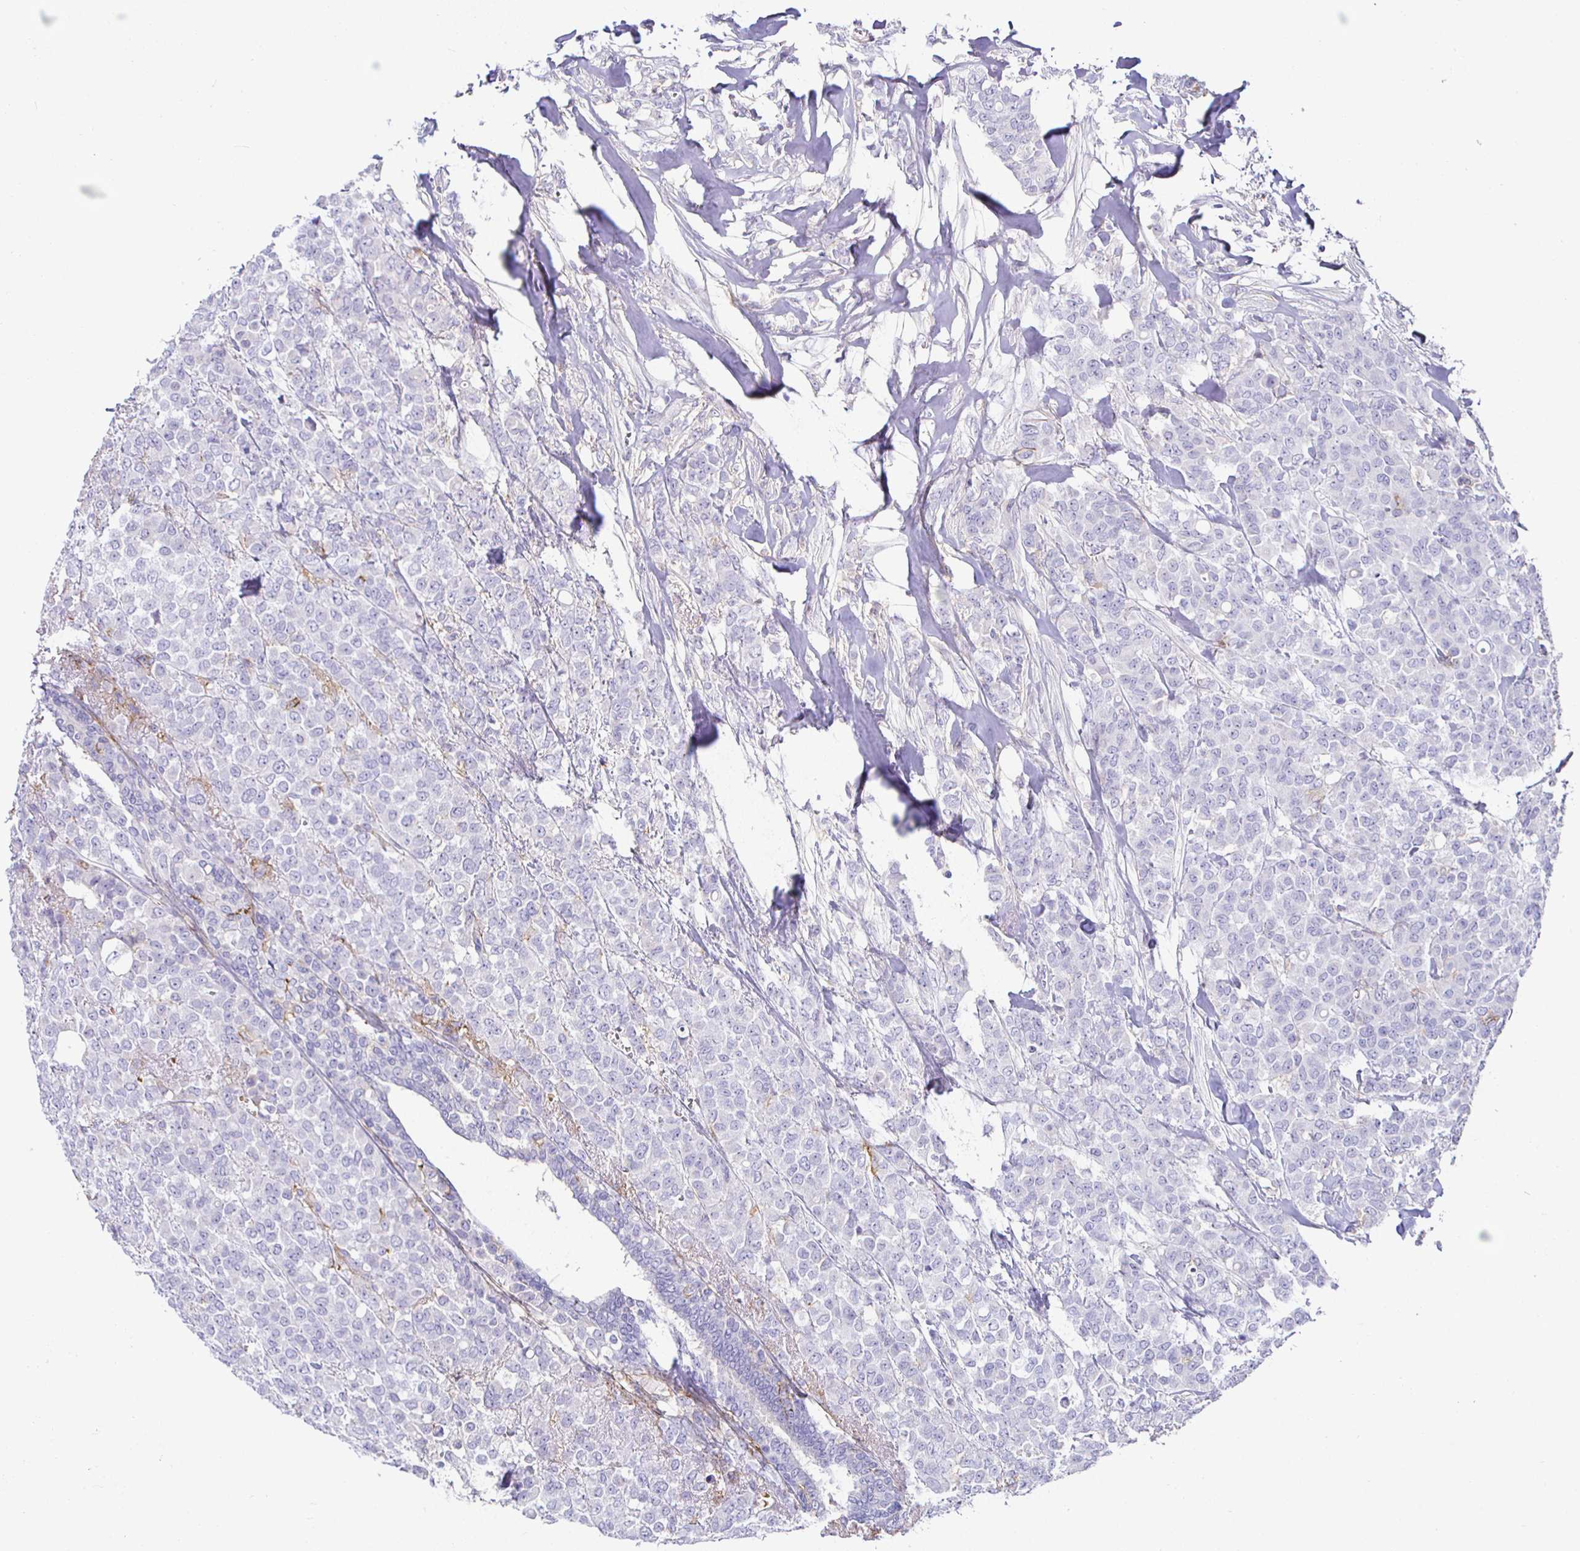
{"staining": {"intensity": "negative", "quantity": "none", "location": "none"}, "tissue": "breast cancer", "cell_type": "Tumor cells", "image_type": "cancer", "snomed": [{"axis": "morphology", "description": "Lobular carcinoma"}, {"axis": "topography", "description": "Breast"}], "caption": "DAB (3,3'-diaminobenzidine) immunohistochemical staining of human breast lobular carcinoma reveals no significant positivity in tumor cells.", "gene": "SIRPA", "patient": {"sex": "female", "age": 91}}